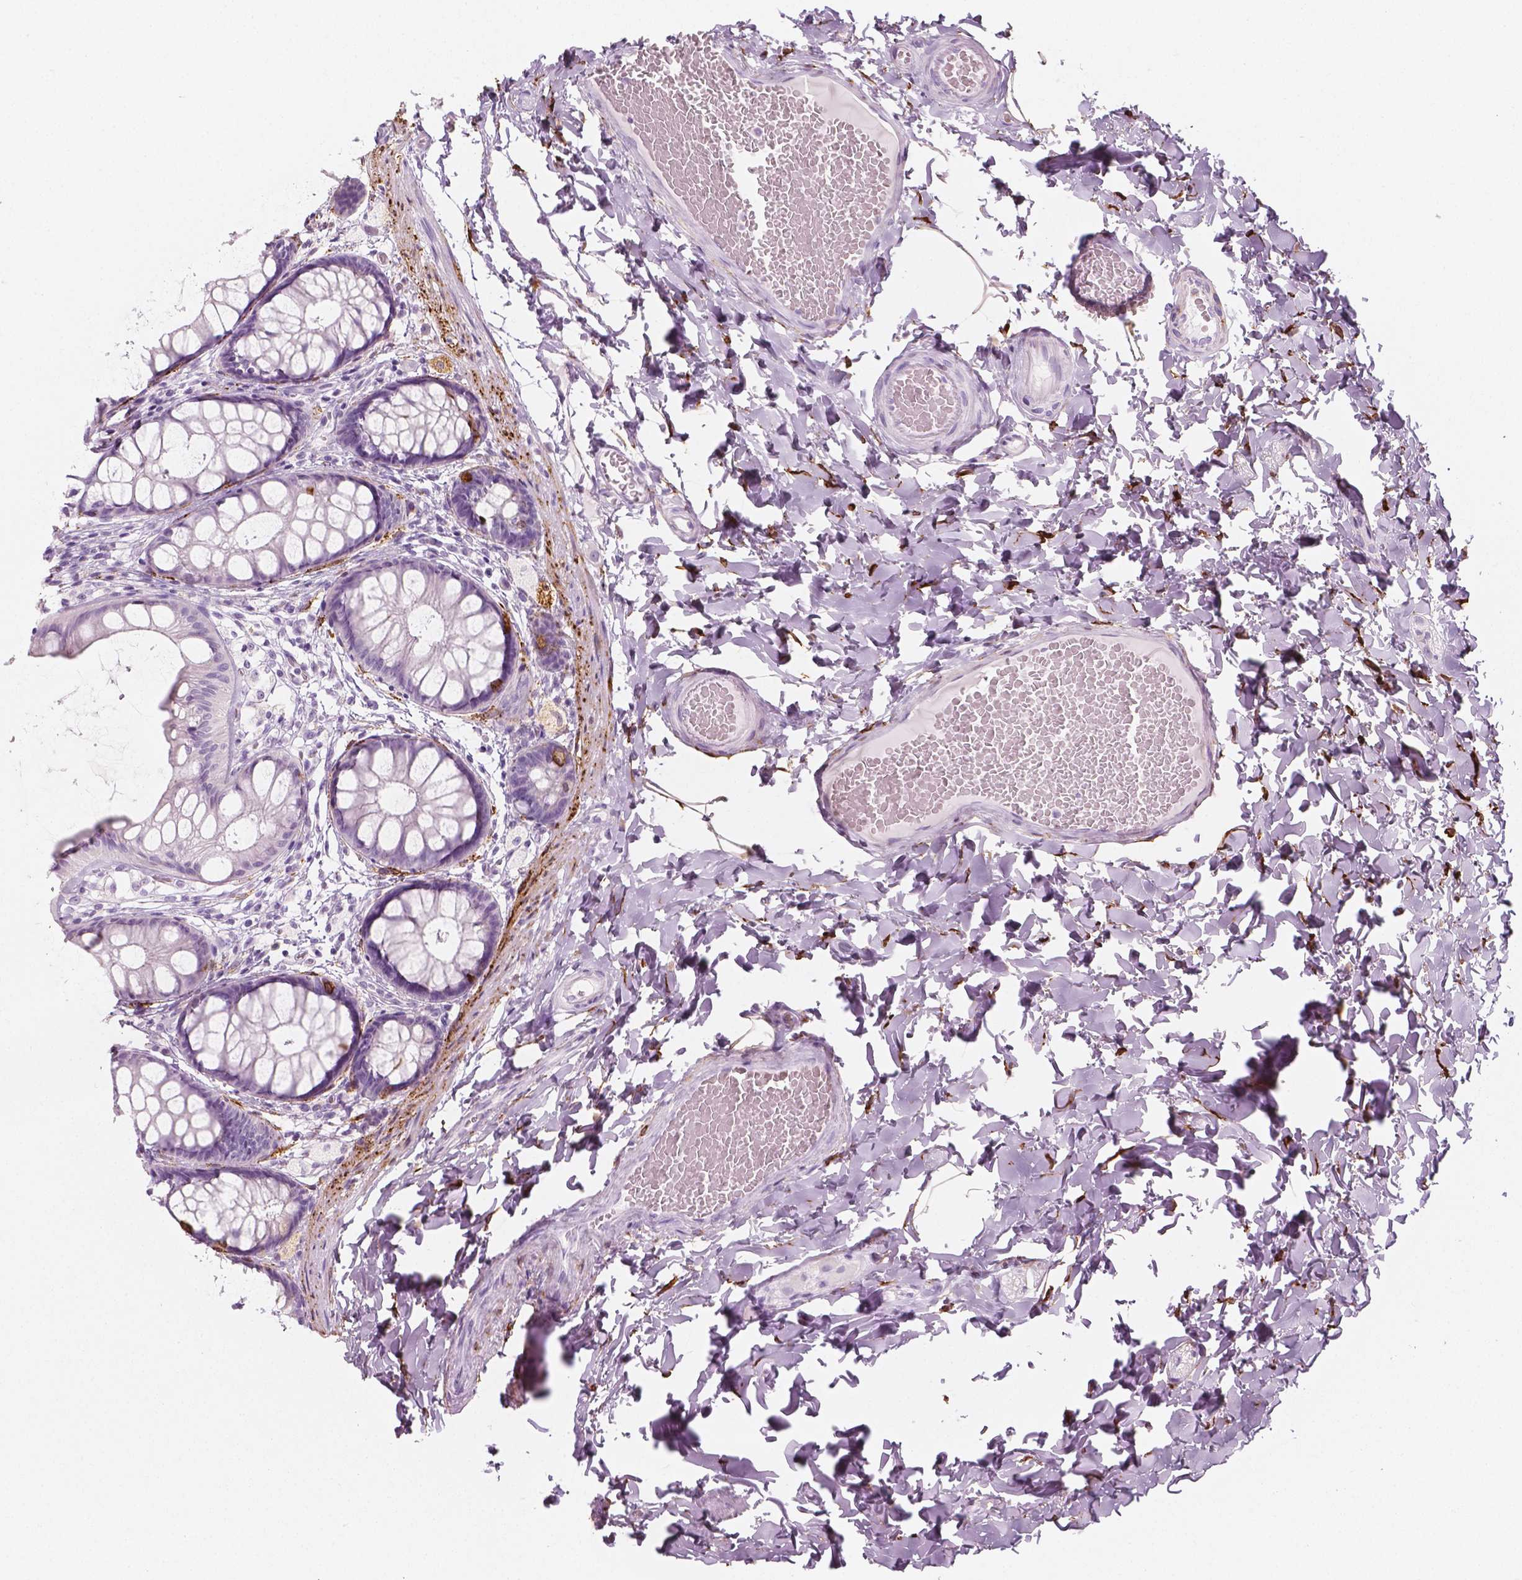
{"staining": {"intensity": "negative", "quantity": "none", "location": "none"}, "tissue": "colon", "cell_type": "Endothelial cells", "image_type": "normal", "snomed": [{"axis": "morphology", "description": "Normal tissue, NOS"}, {"axis": "topography", "description": "Colon"}], "caption": "Human colon stained for a protein using immunohistochemistry (IHC) demonstrates no staining in endothelial cells.", "gene": "CES1", "patient": {"sex": "male", "age": 47}}